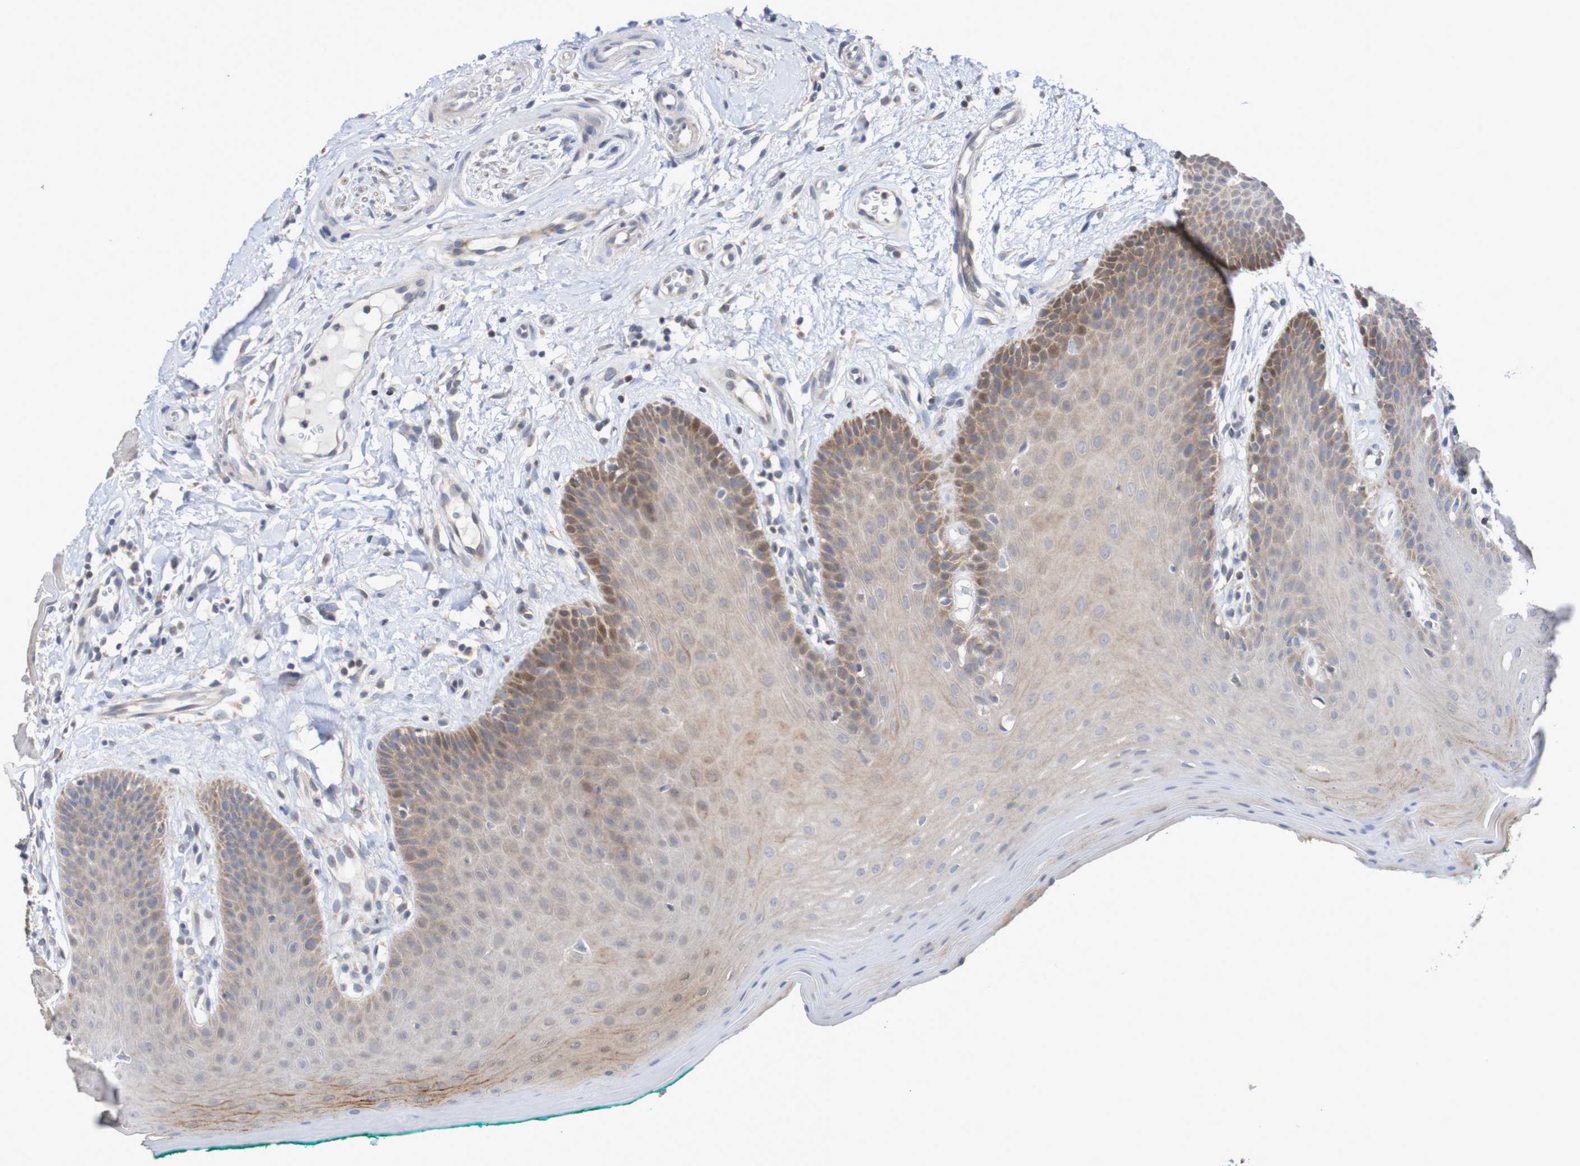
{"staining": {"intensity": "weak", "quantity": ">75%", "location": "cytoplasmic/membranous"}, "tissue": "oral mucosa", "cell_type": "Squamous epithelial cells", "image_type": "normal", "snomed": [{"axis": "morphology", "description": "Normal tissue, NOS"}, {"axis": "topography", "description": "Skeletal muscle"}, {"axis": "topography", "description": "Oral tissue"}], "caption": "Squamous epithelial cells show low levels of weak cytoplasmic/membranous expression in approximately >75% of cells in unremarkable human oral mucosa. The protein of interest is stained brown, and the nuclei are stained in blue (DAB (3,3'-diaminobenzidine) IHC with brightfield microscopy, high magnification).", "gene": "C3orf18", "patient": {"sex": "male", "age": 58}}